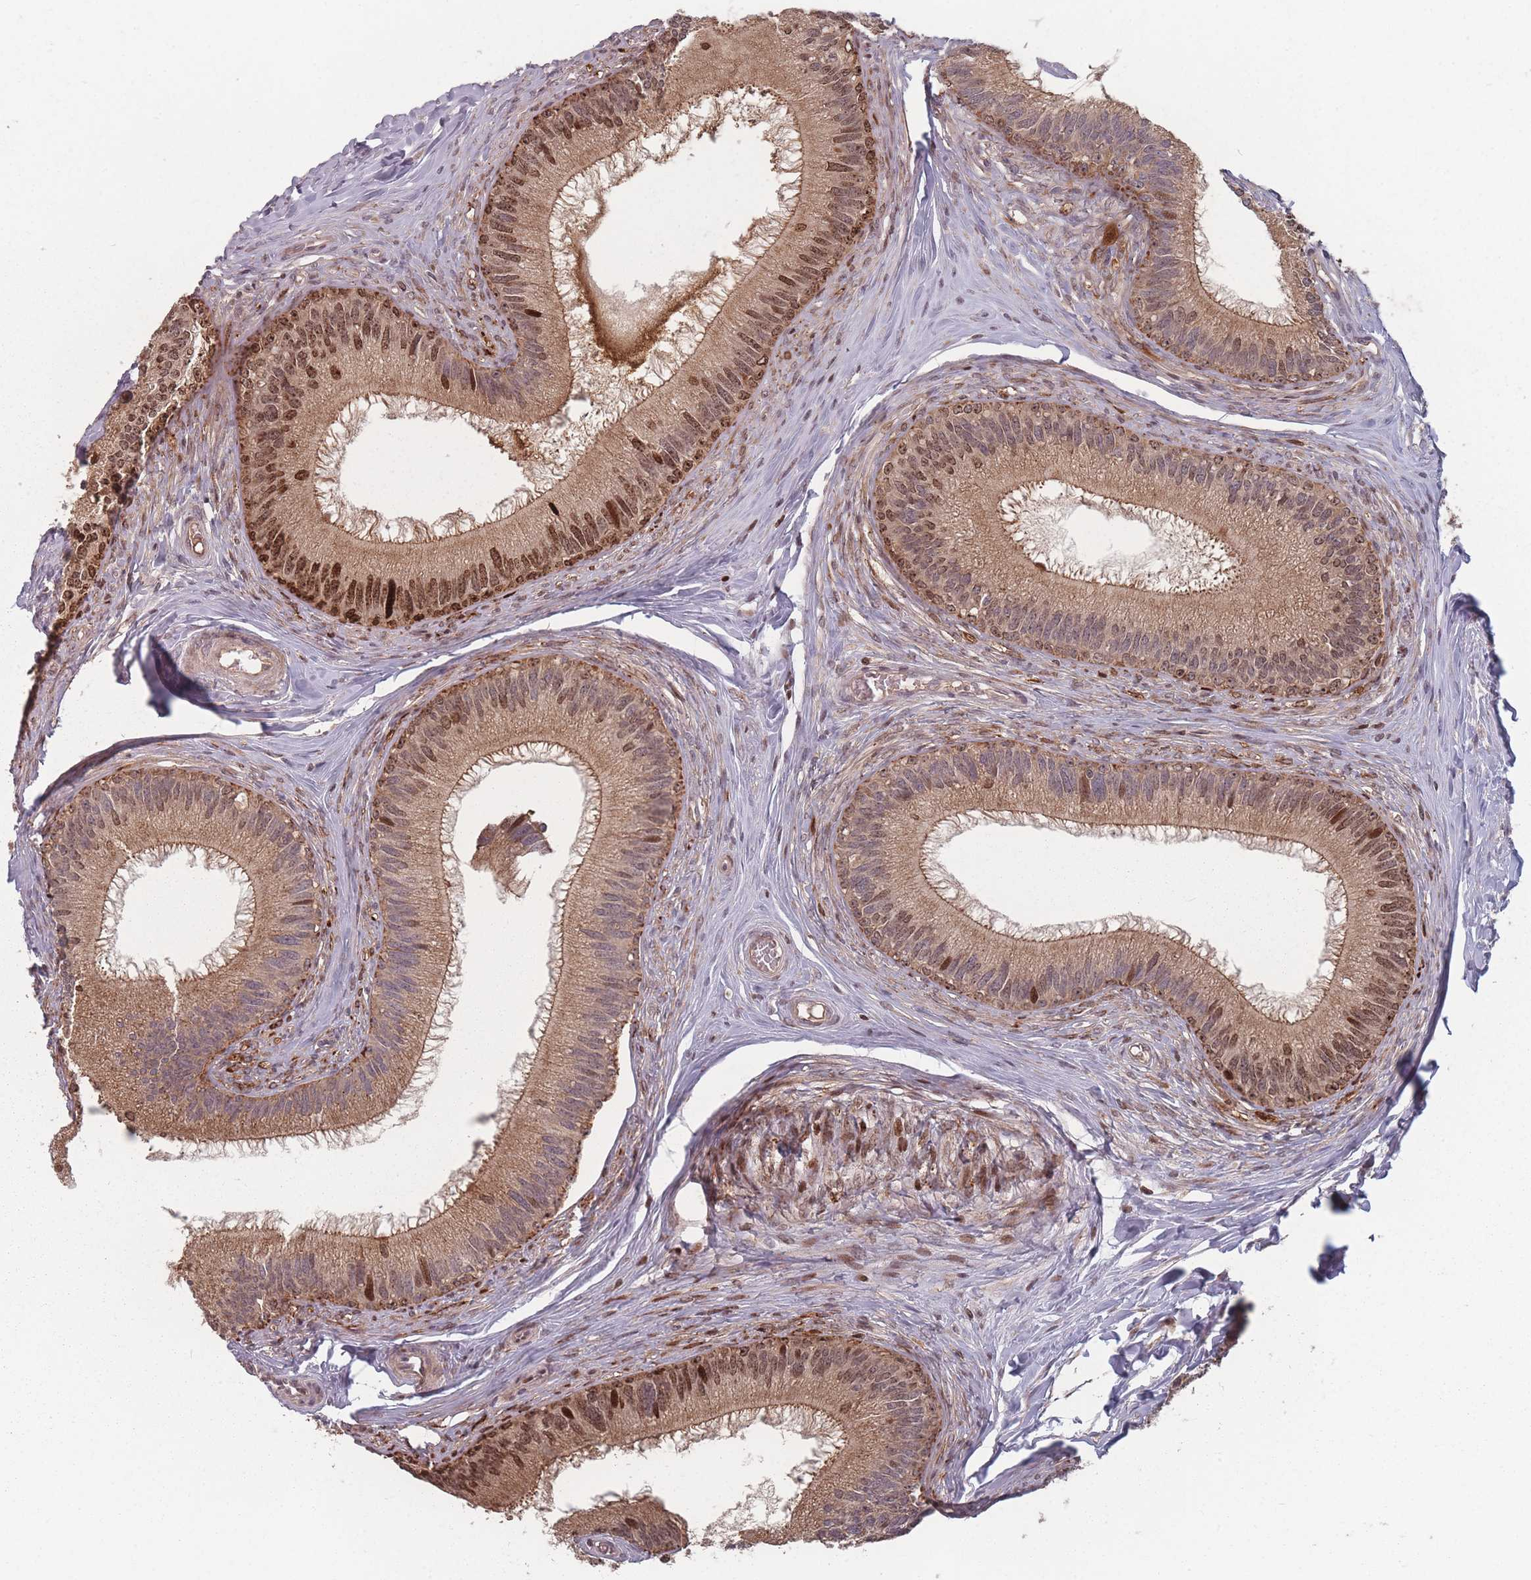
{"staining": {"intensity": "moderate", "quantity": ">75%", "location": "cytoplasmic/membranous,nuclear"}, "tissue": "epididymis", "cell_type": "Glandular cells", "image_type": "normal", "snomed": [{"axis": "morphology", "description": "Normal tissue, NOS"}, {"axis": "topography", "description": "Epididymis"}], "caption": "This photomicrograph shows IHC staining of benign human epididymis, with medium moderate cytoplasmic/membranous,nuclear expression in approximately >75% of glandular cells.", "gene": "HAGH", "patient": {"sex": "male", "age": 27}}